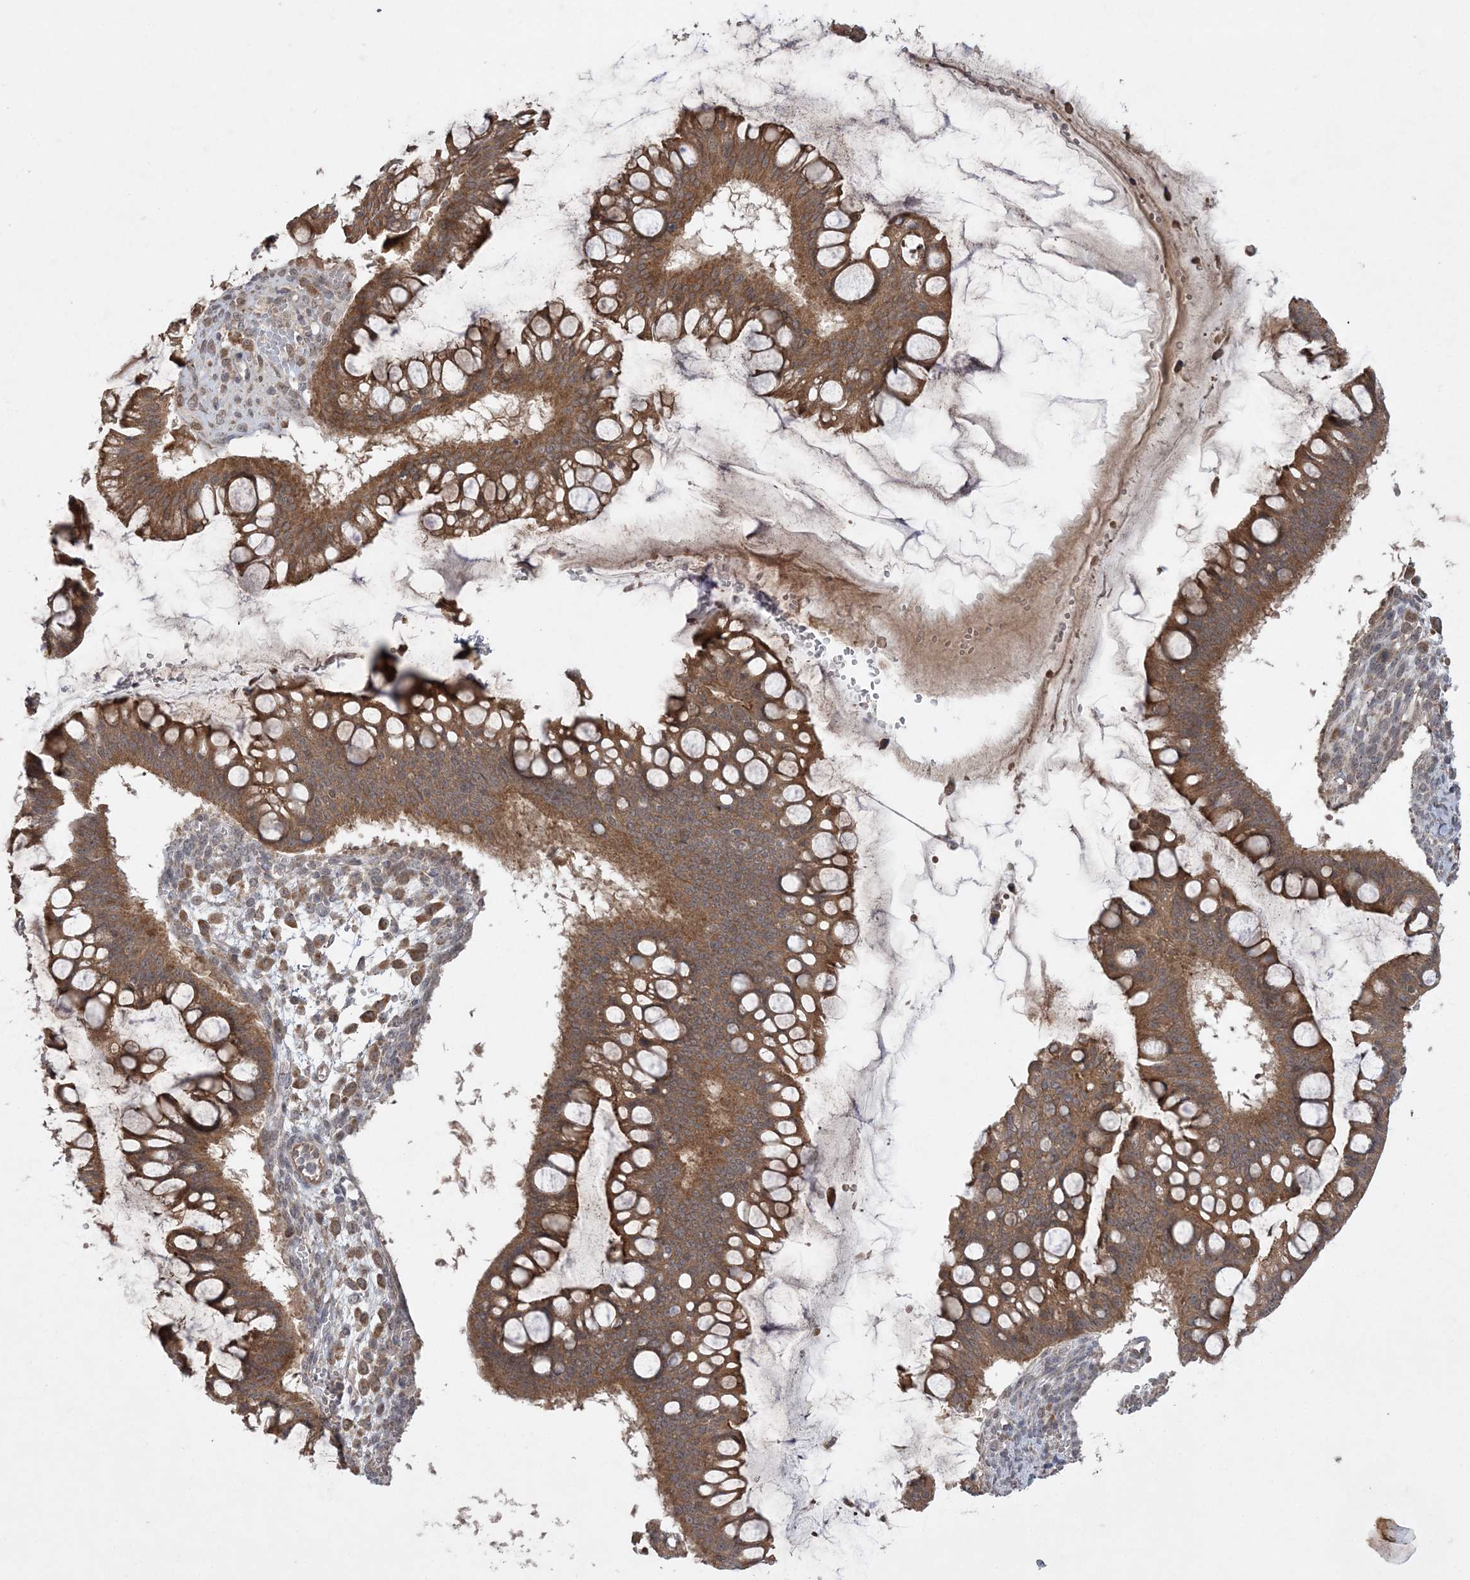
{"staining": {"intensity": "moderate", "quantity": ">75%", "location": "cytoplasmic/membranous"}, "tissue": "ovarian cancer", "cell_type": "Tumor cells", "image_type": "cancer", "snomed": [{"axis": "morphology", "description": "Cystadenocarcinoma, mucinous, NOS"}, {"axis": "topography", "description": "Ovary"}], "caption": "Ovarian cancer (mucinous cystadenocarcinoma) stained with DAB immunohistochemistry (IHC) exhibits medium levels of moderate cytoplasmic/membranous positivity in about >75% of tumor cells.", "gene": "MMADHC", "patient": {"sex": "female", "age": 73}}